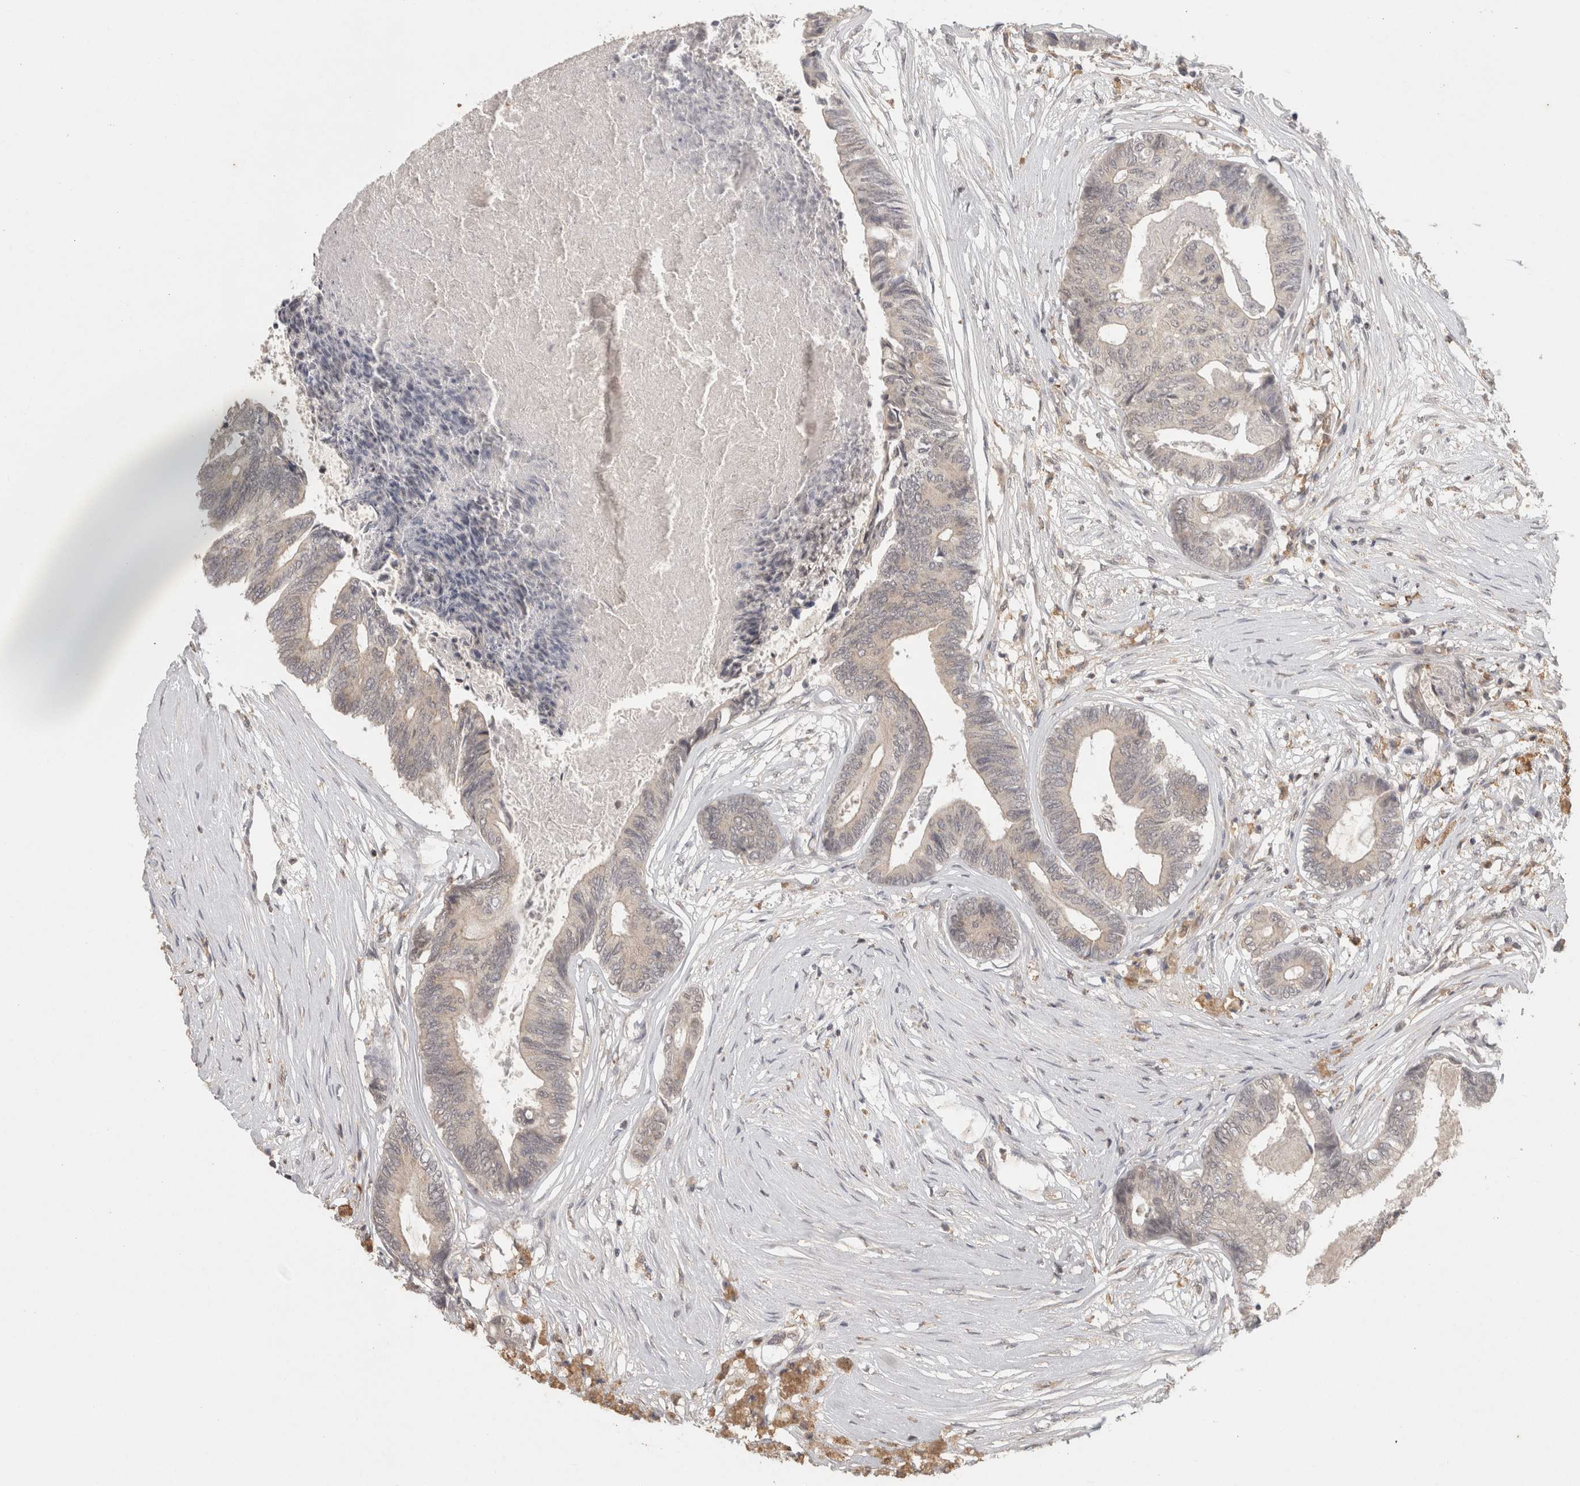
{"staining": {"intensity": "weak", "quantity": "<25%", "location": "cytoplasmic/membranous"}, "tissue": "colorectal cancer", "cell_type": "Tumor cells", "image_type": "cancer", "snomed": [{"axis": "morphology", "description": "Adenocarcinoma, NOS"}, {"axis": "topography", "description": "Rectum"}], "caption": "A high-resolution micrograph shows immunohistochemistry (IHC) staining of colorectal adenocarcinoma, which exhibits no significant staining in tumor cells.", "gene": "HAVCR2", "patient": {"sex": "male", "age": 63}}